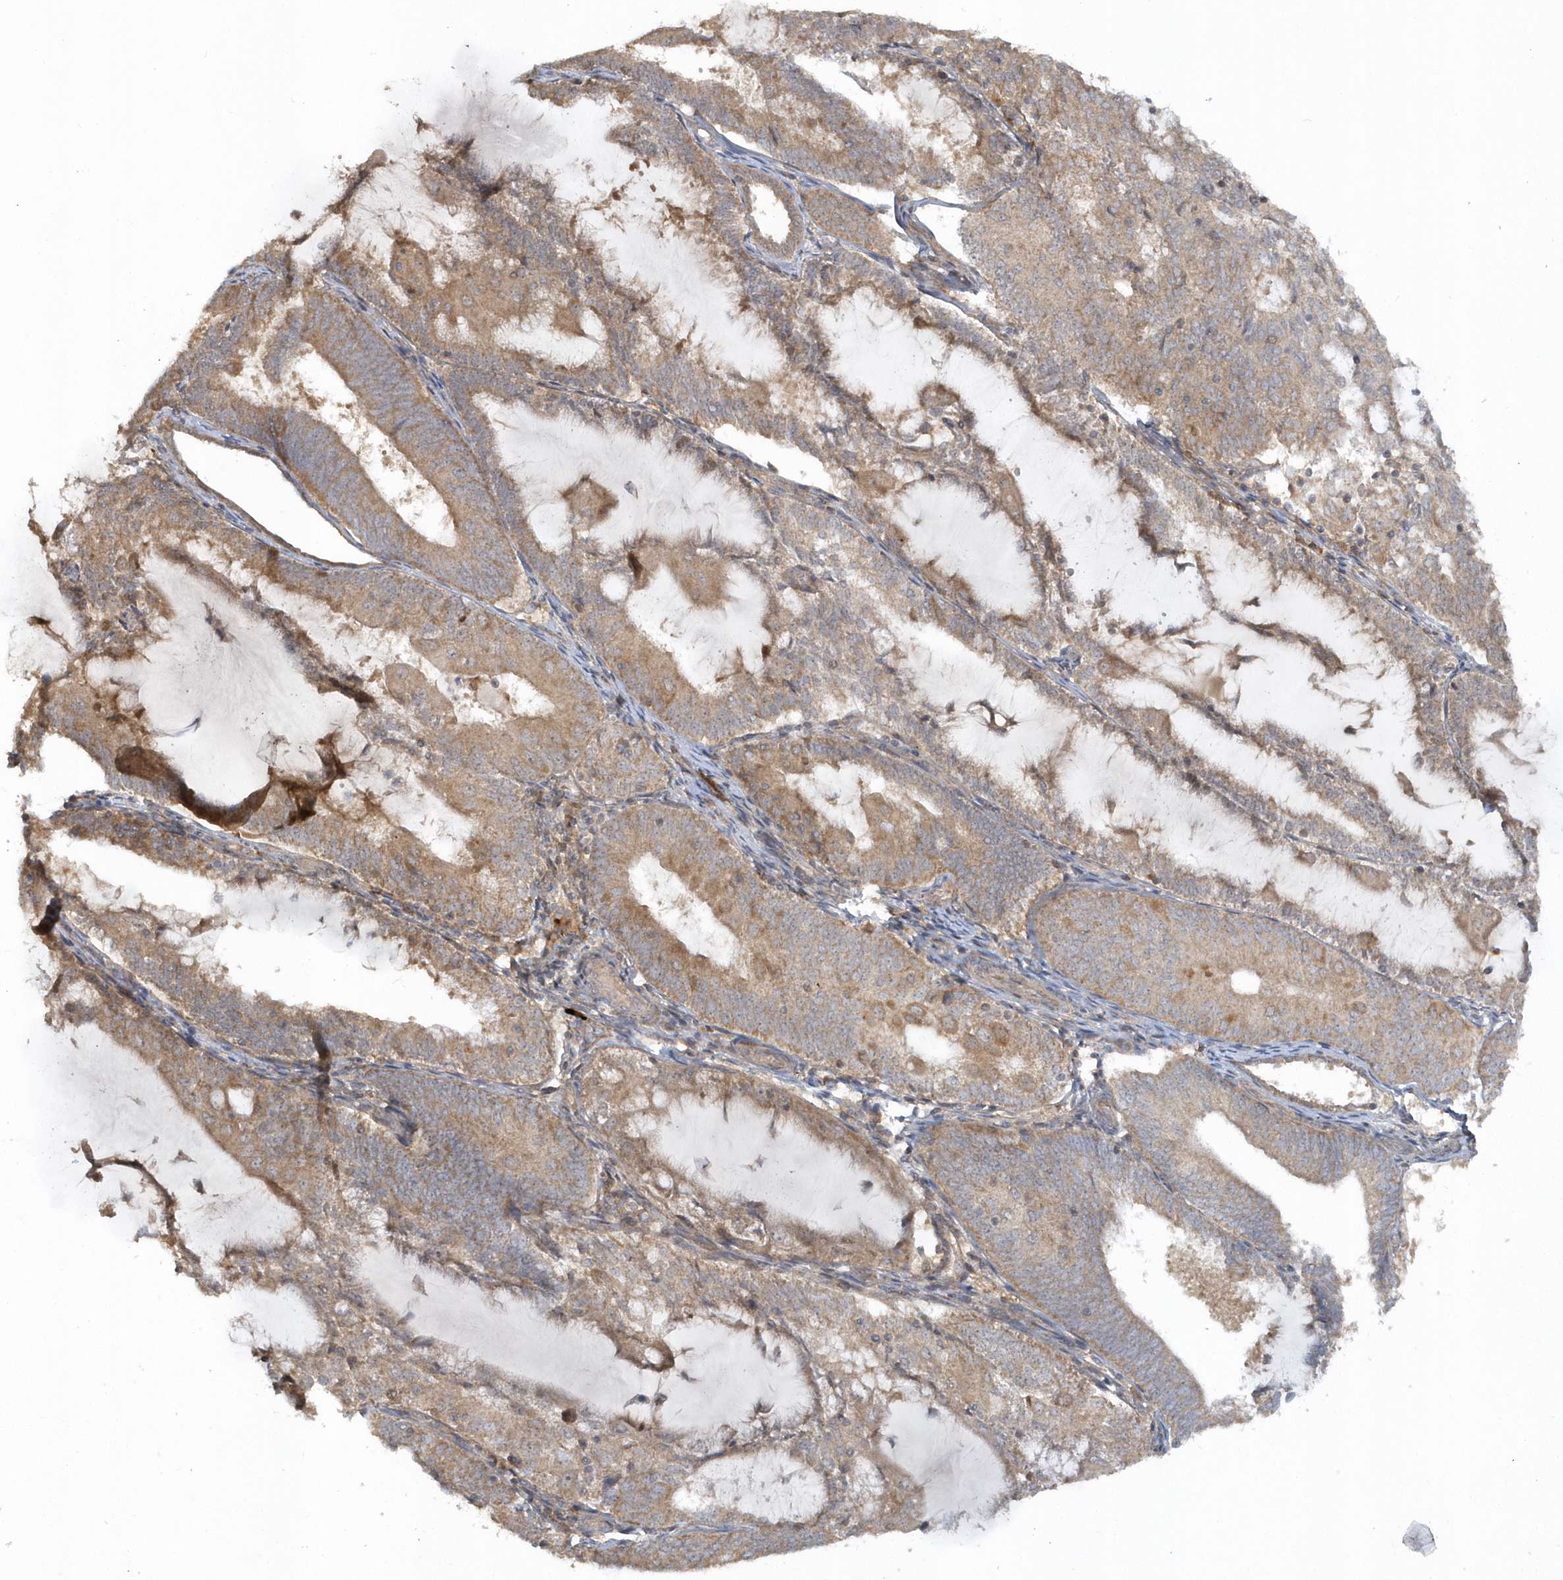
{"staining": {"intensity": "moderate", "quantity": ">75%", "location": "cytoplasmic/membranous"}, "tissue": "endometrial cancer", "cell_type": "Tumor cells", "image_type": "cancer", "snomed": [{"axis": "morphology", "description": "Adenocarcinoma, NOS"}, {"axis": "topography", "description": "Endometrium"}], "caption": "Endometrial adenocarcinoma stained with immunohistochemistry (IHC) displays moderate cytoplasmic/membranous positivity in about >75% of tumor cells.", "gene": "THG1L", "patient": {"sex": "female", "age": 81}}